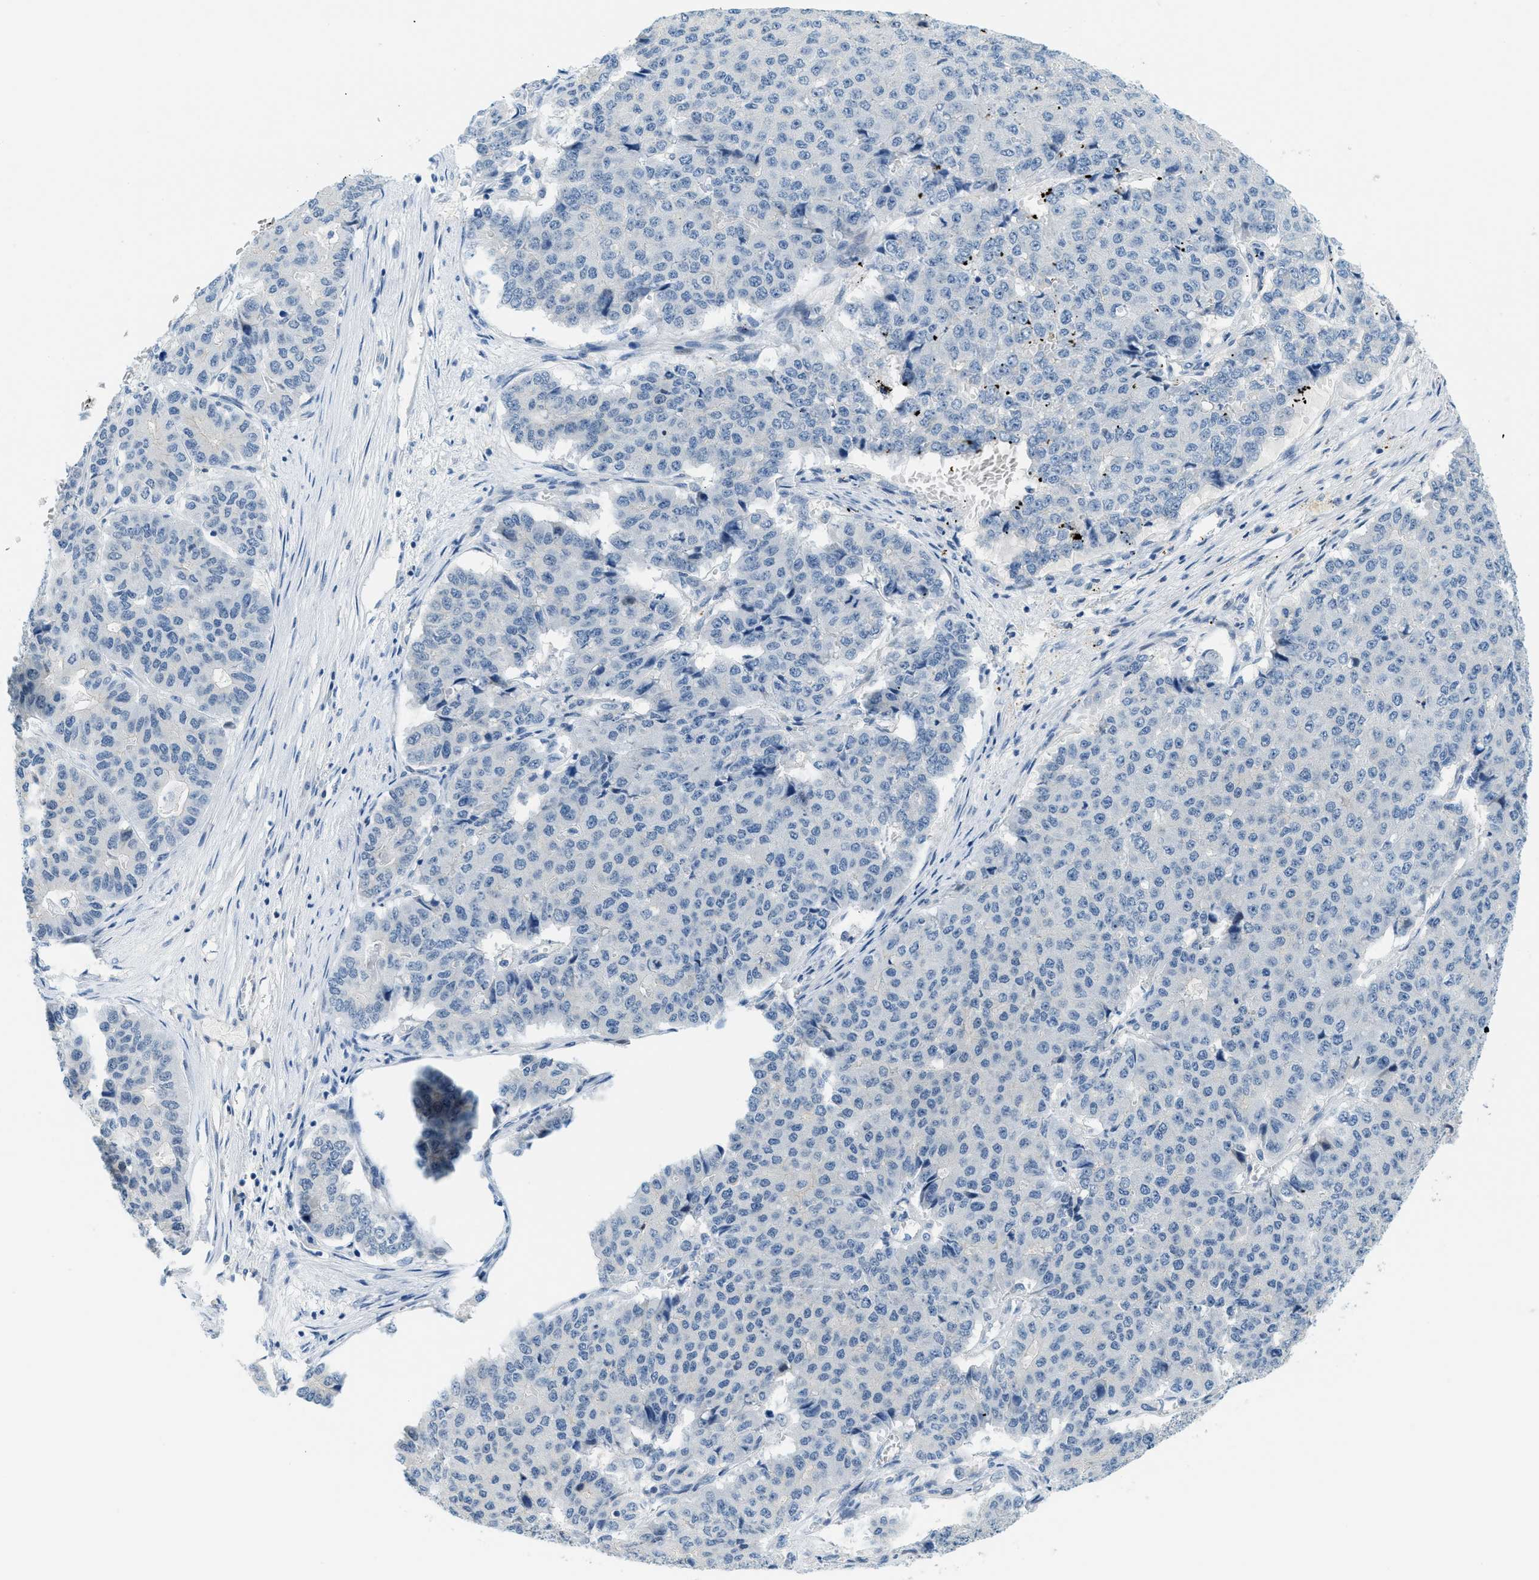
{"staining": {"intensity": "negative", "quantity": "none", "location": "none"}, "tissue": "pancreatic cancer", "cell_type": "Tumor cells", "image_type": "cancer", "snomed": [{"axis": "morphology", "description": "Adenocarcinoma, NOS"}, {"axis": "topography", "description": "Pancreas"}], "caption": "Image shows no significant protein positivity in tumor cells of pancreatic cancer (adenocarcinoma).", "gene": "CYP4X1", "patient": {"sex": "male", "age": 50}}